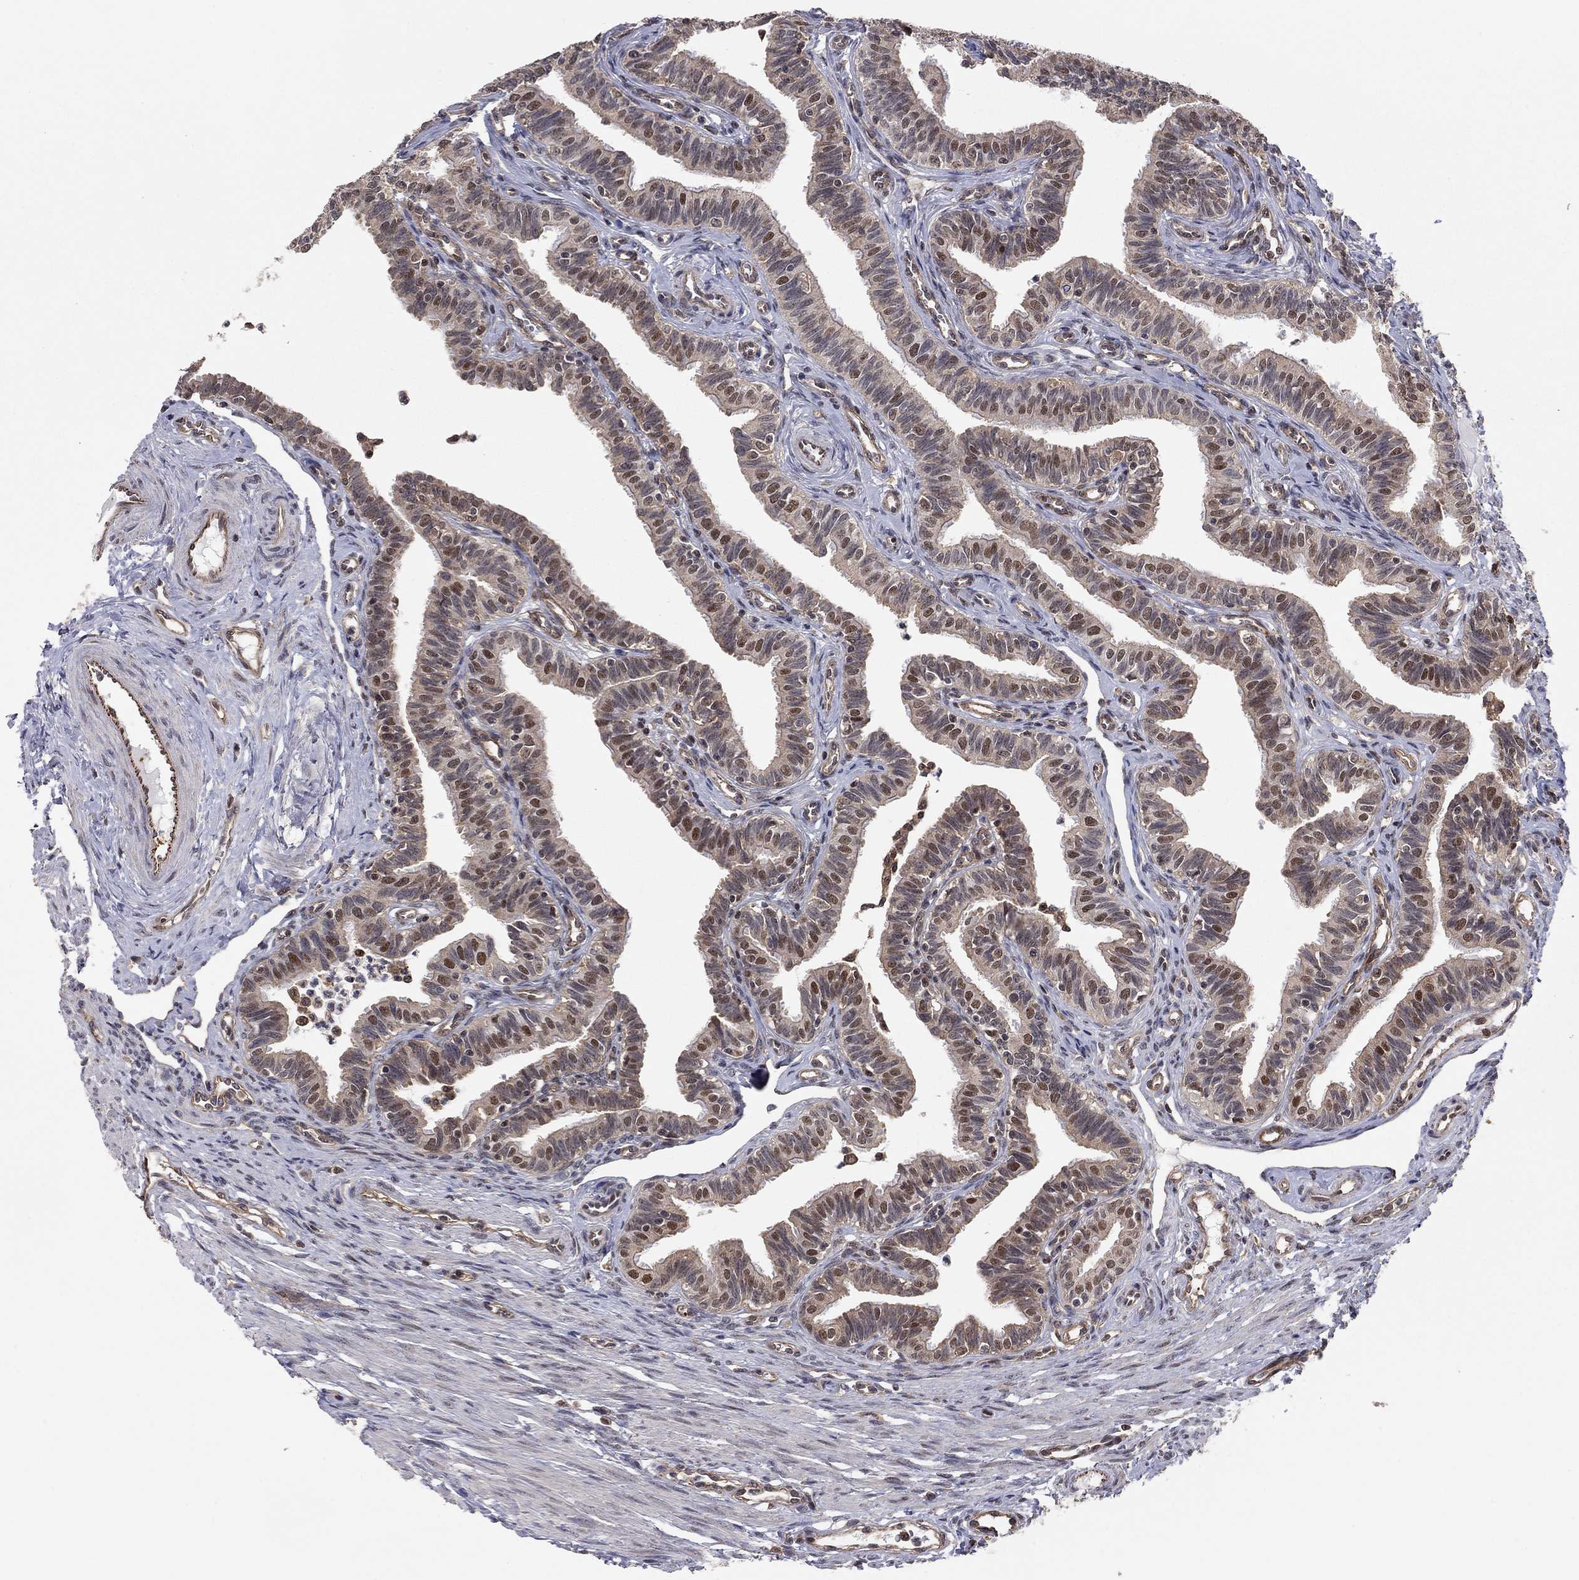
{"staining": {"intensity": "moderate", "quantity": "25%-75%", "location": "cytoplasmic/membranous,nuclear"}, "tissue": "fallopian tube", "cell_type": "Glandular cells", "image_type": "normal", "snomed": [{"axis": "morphology", "description": "Normal tissue, NOS"}, {"axis": "topography", "description": "Fallopian tube"}], "caption": "Benign fallopian tube exhibits moderate cytoplasmic/membranous,nuclear expression in about 25%-75% of glandular cells, visualized by immunohistochemistry.", "gene": "TDP1", "patient": {"sex": "female", "age": 36}}